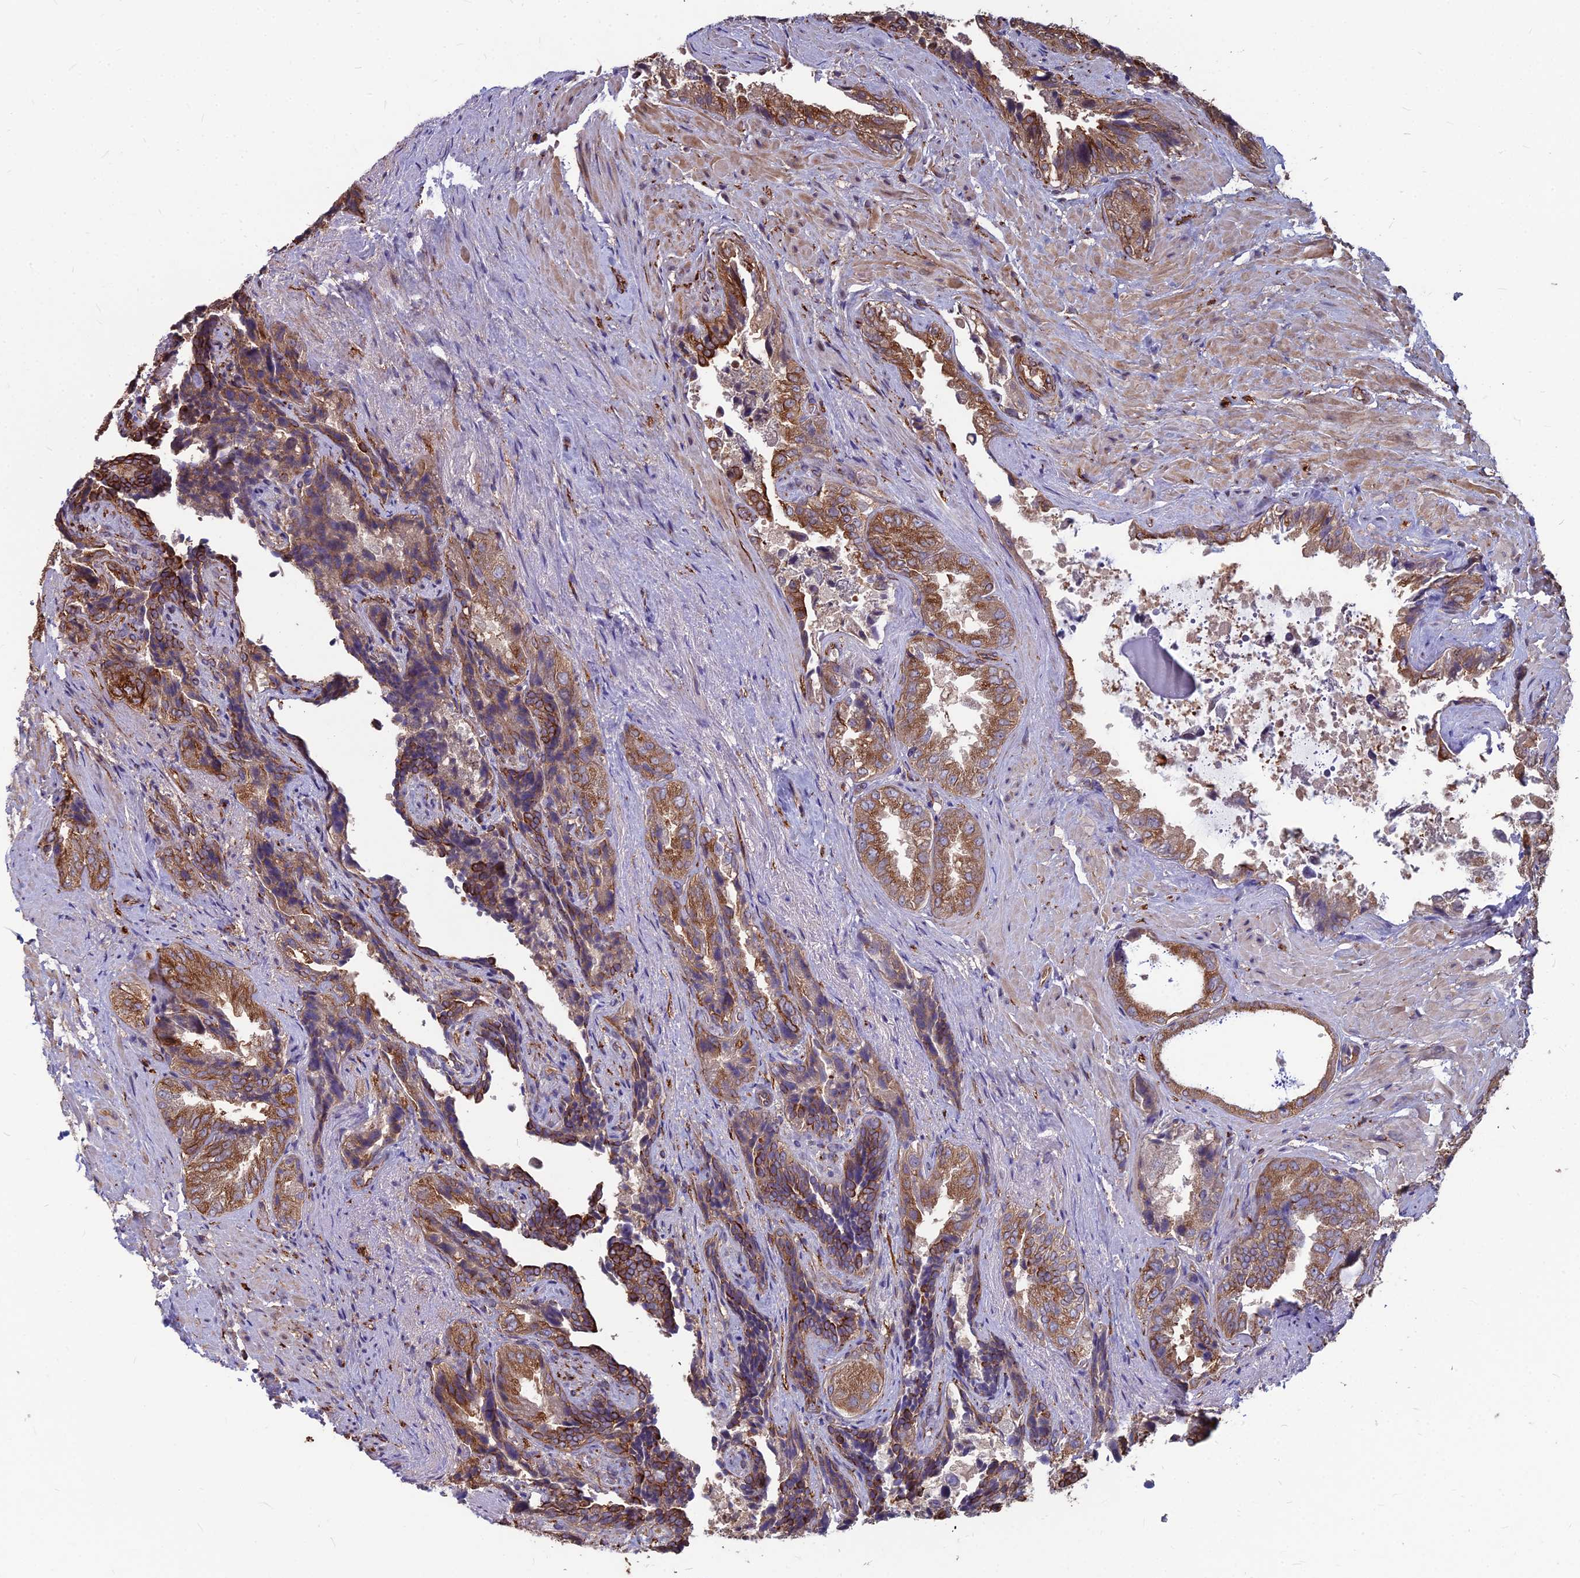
{"staining": {"intensity": "moderate", "quantity": ">75%", "location": "cytoplasmic/membranous"}, "tissue": "seminal vesicle", "cell_type": "Glandular cells", "image_type": "normal", "snomed": [{"axis": "morphology", "description": "Normal tissue, NOS"}, {"axis": "topography", "description": "Seminal veicle"}, {"axis": "topography", "description": "Peripheral nerve tissue"}], "caption": "Immunohistochemical staining of normal seminal vesicle reveals moderate cytoplasmic/membranous protein expression in about >75% of glandular cells.", "gene": "LSM6", "patient": {"sex": "male", "age": 63}}